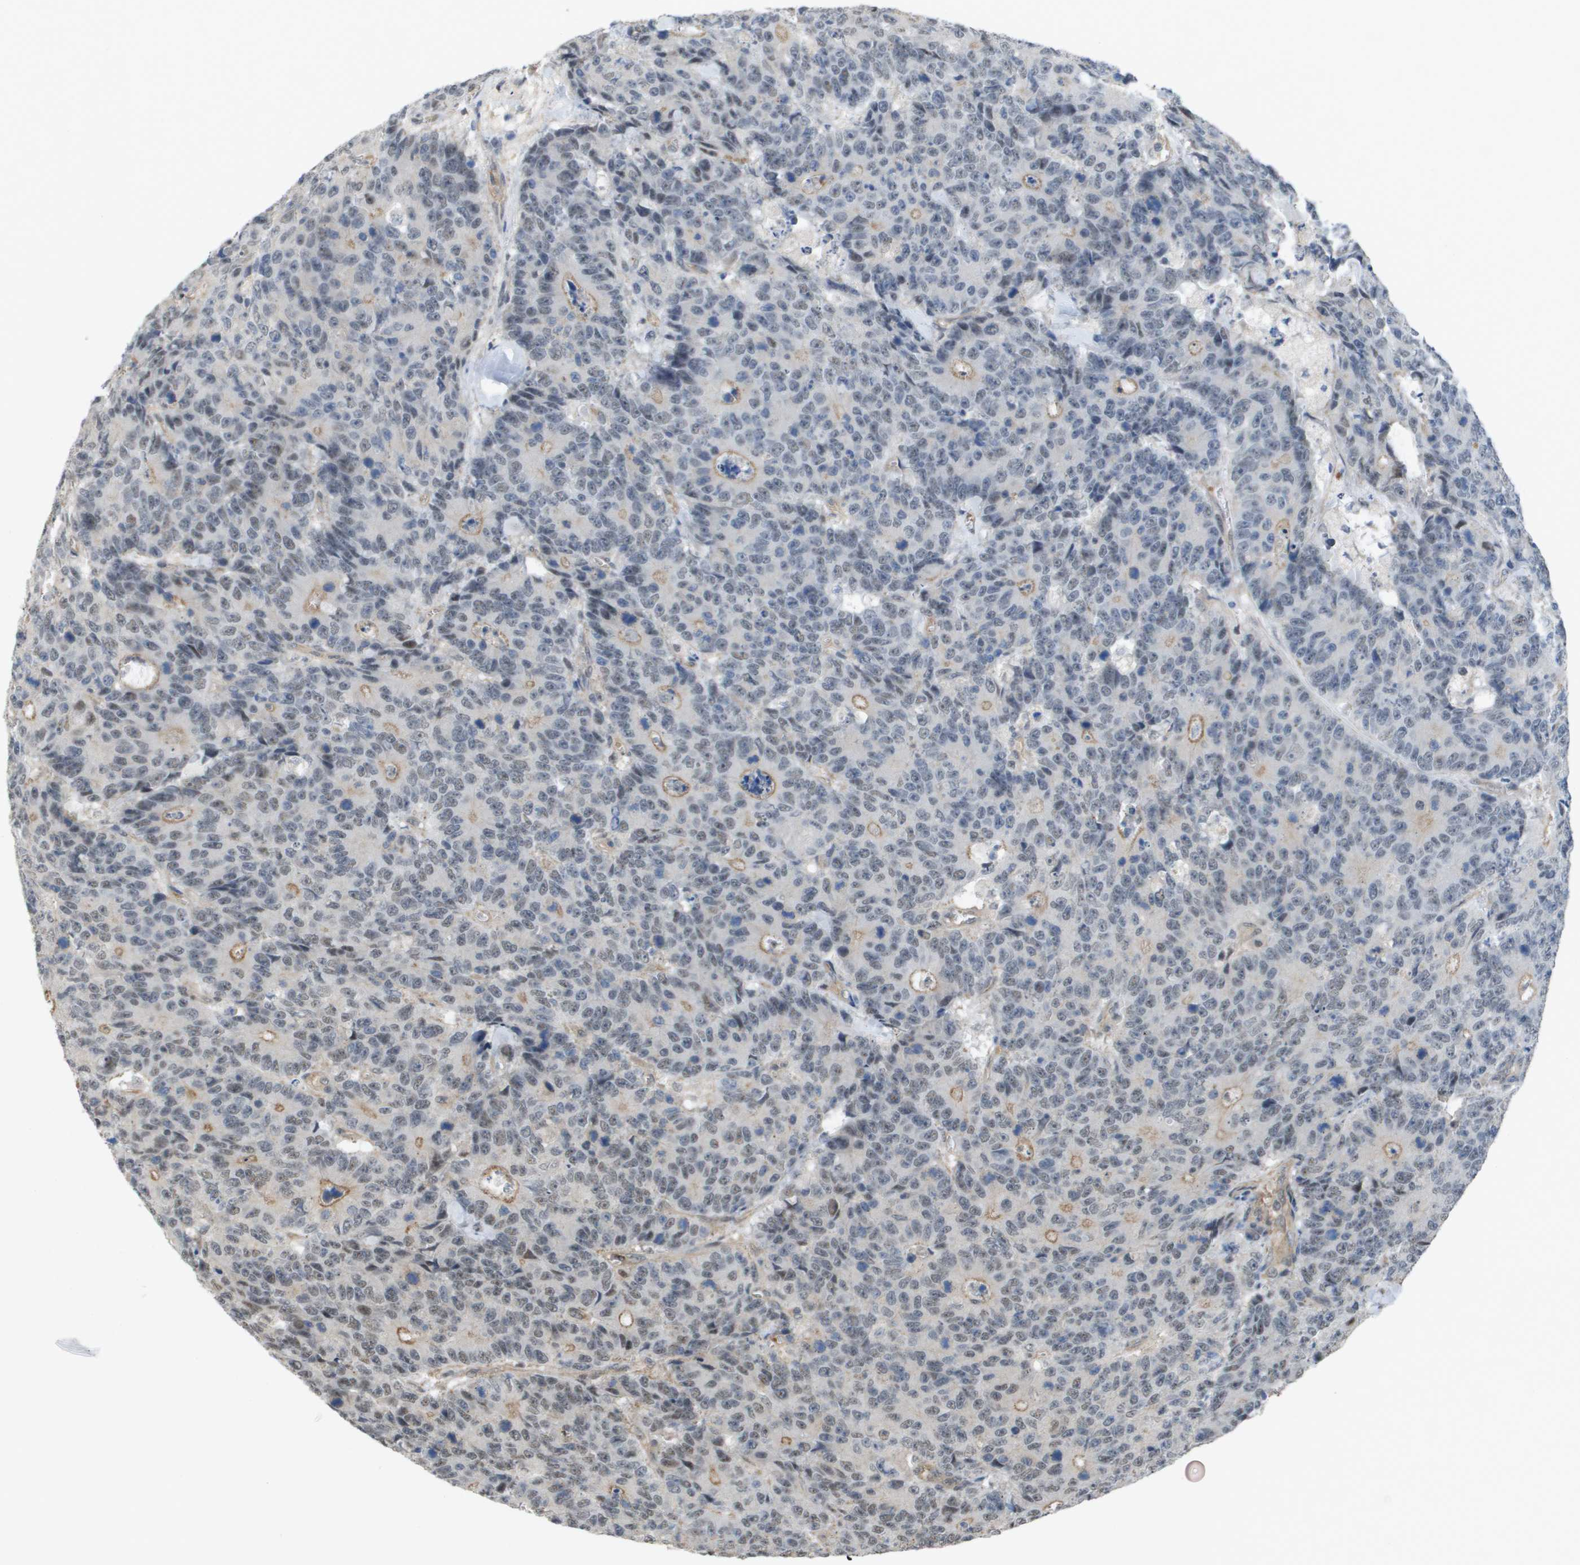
{"staining": {"intensity": "weak", "quantity": "<25%", "location": "nuclear"}, "tissue": "colorectal cancer", "cell_type": "Tumor cells", "image_type": "cancer", "snomed": [{"axis": "morphology", "description": "Adenocarcinoma, NOS"}, {"axis": "topography", "description": "Colon"}], "caption": "This is a histopathology image of immunohistochemistry staining of adenocarcinoma (colorectal), which shows no positivity in tumor cells.", "gene": "RNF112", "patient": {"sex": "female", "age": 86}}